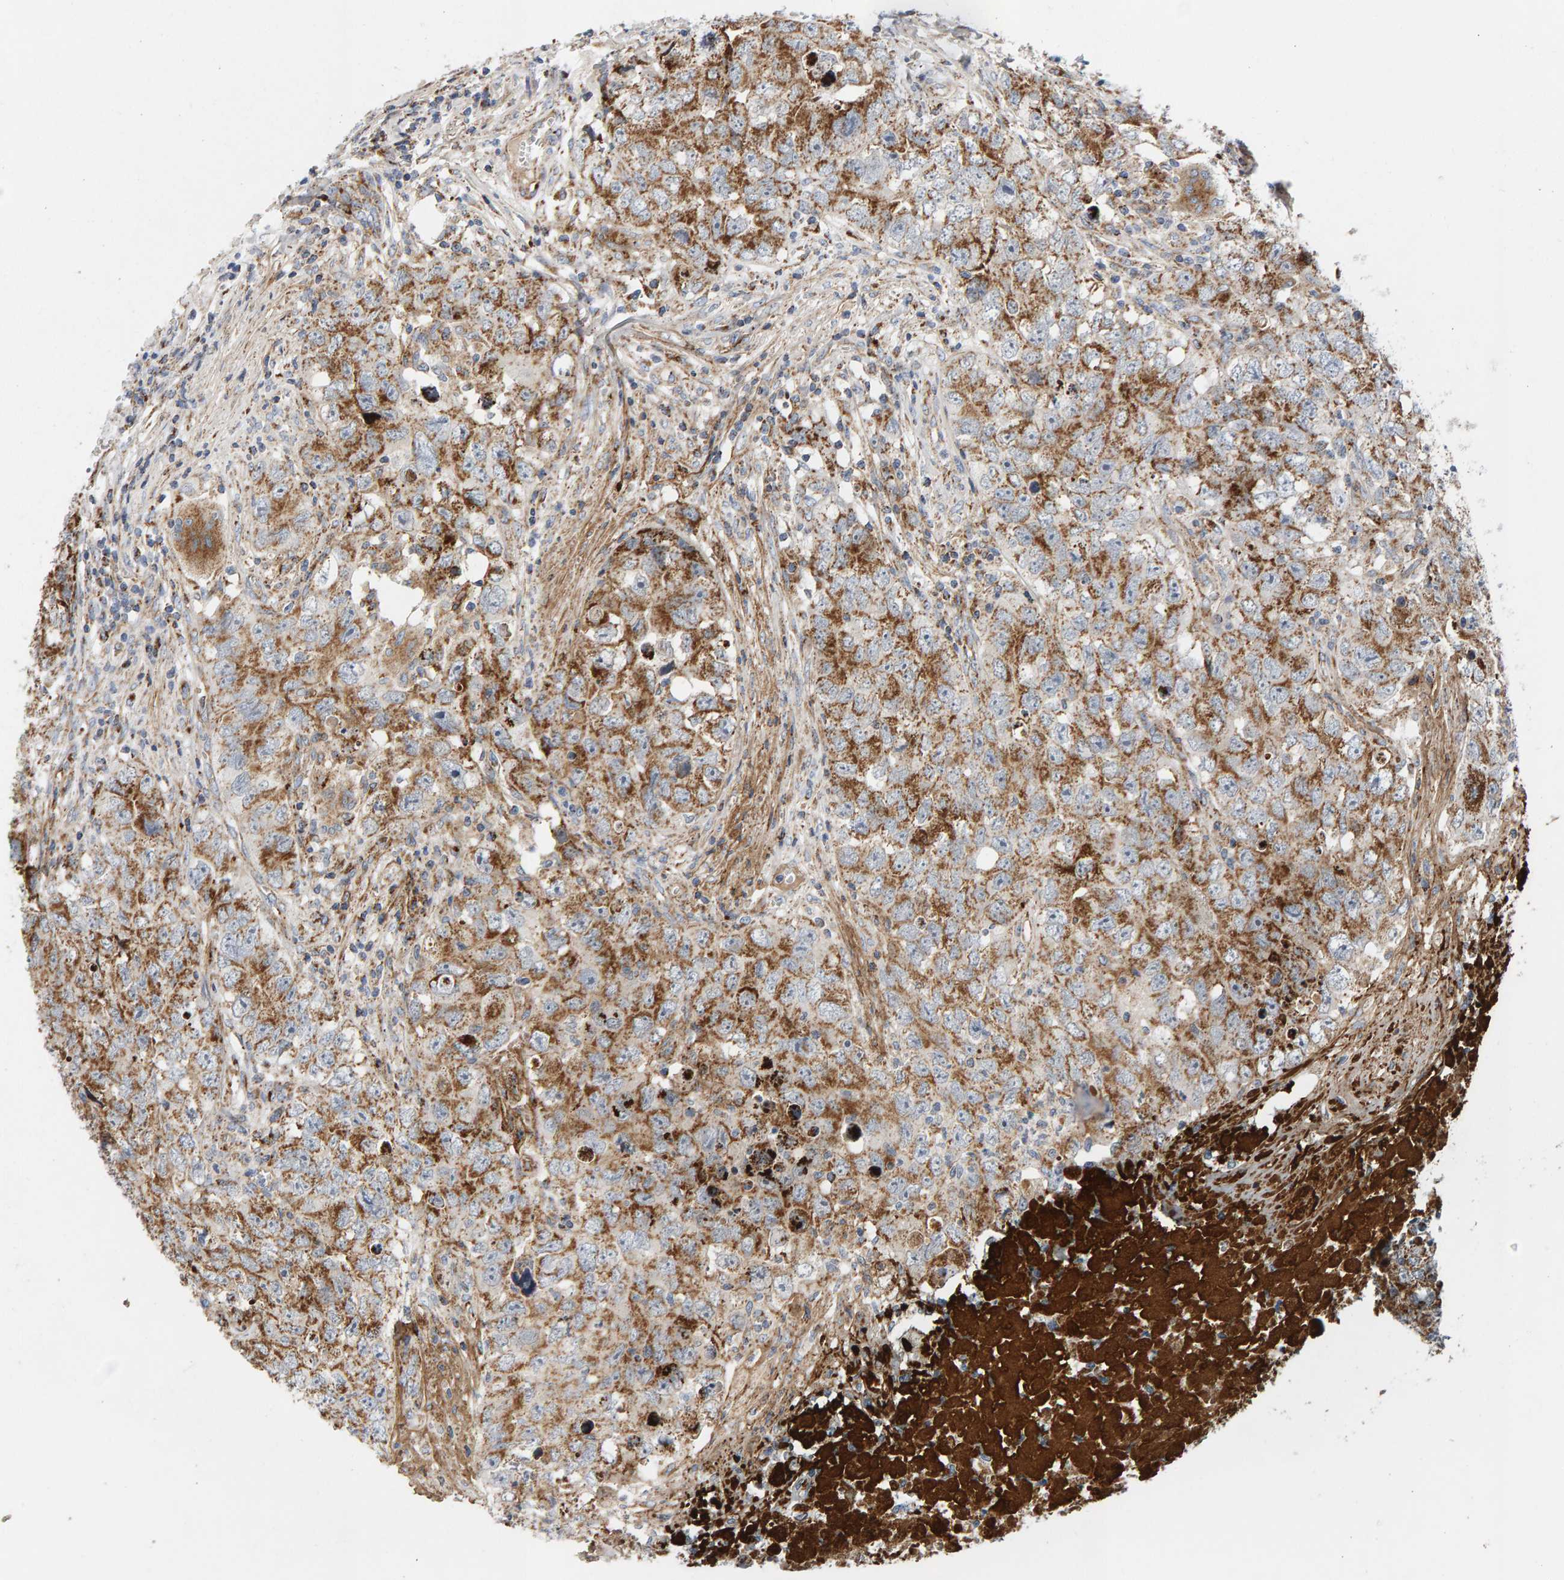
{"staining": {"intensity": "moderate", "quantity": ">75%", "location": "cytoplasmic/membranous"}, "tissue": "testis cancer", "cell_type": "Tumor cells", "image_type": "cancer", "snomed": [{"axis": "morphology", "description": "Seminoma, NOS"}, {"axis": "morphology", "description": "Carcinoma, Embryonal, NOS"}, {"axis": "topography", "description": "Testis"}], "caption": "This histopathology image shows testis seminoma stained with immunohistochemistry to label a protein in brown. The cytoplasmic/membranous of tumor cells show moderate positivity for the protein. Nuclei are counter-stained blue.", "gene": "GGTA1", "patient": {"sex": "male", "age": 43}}